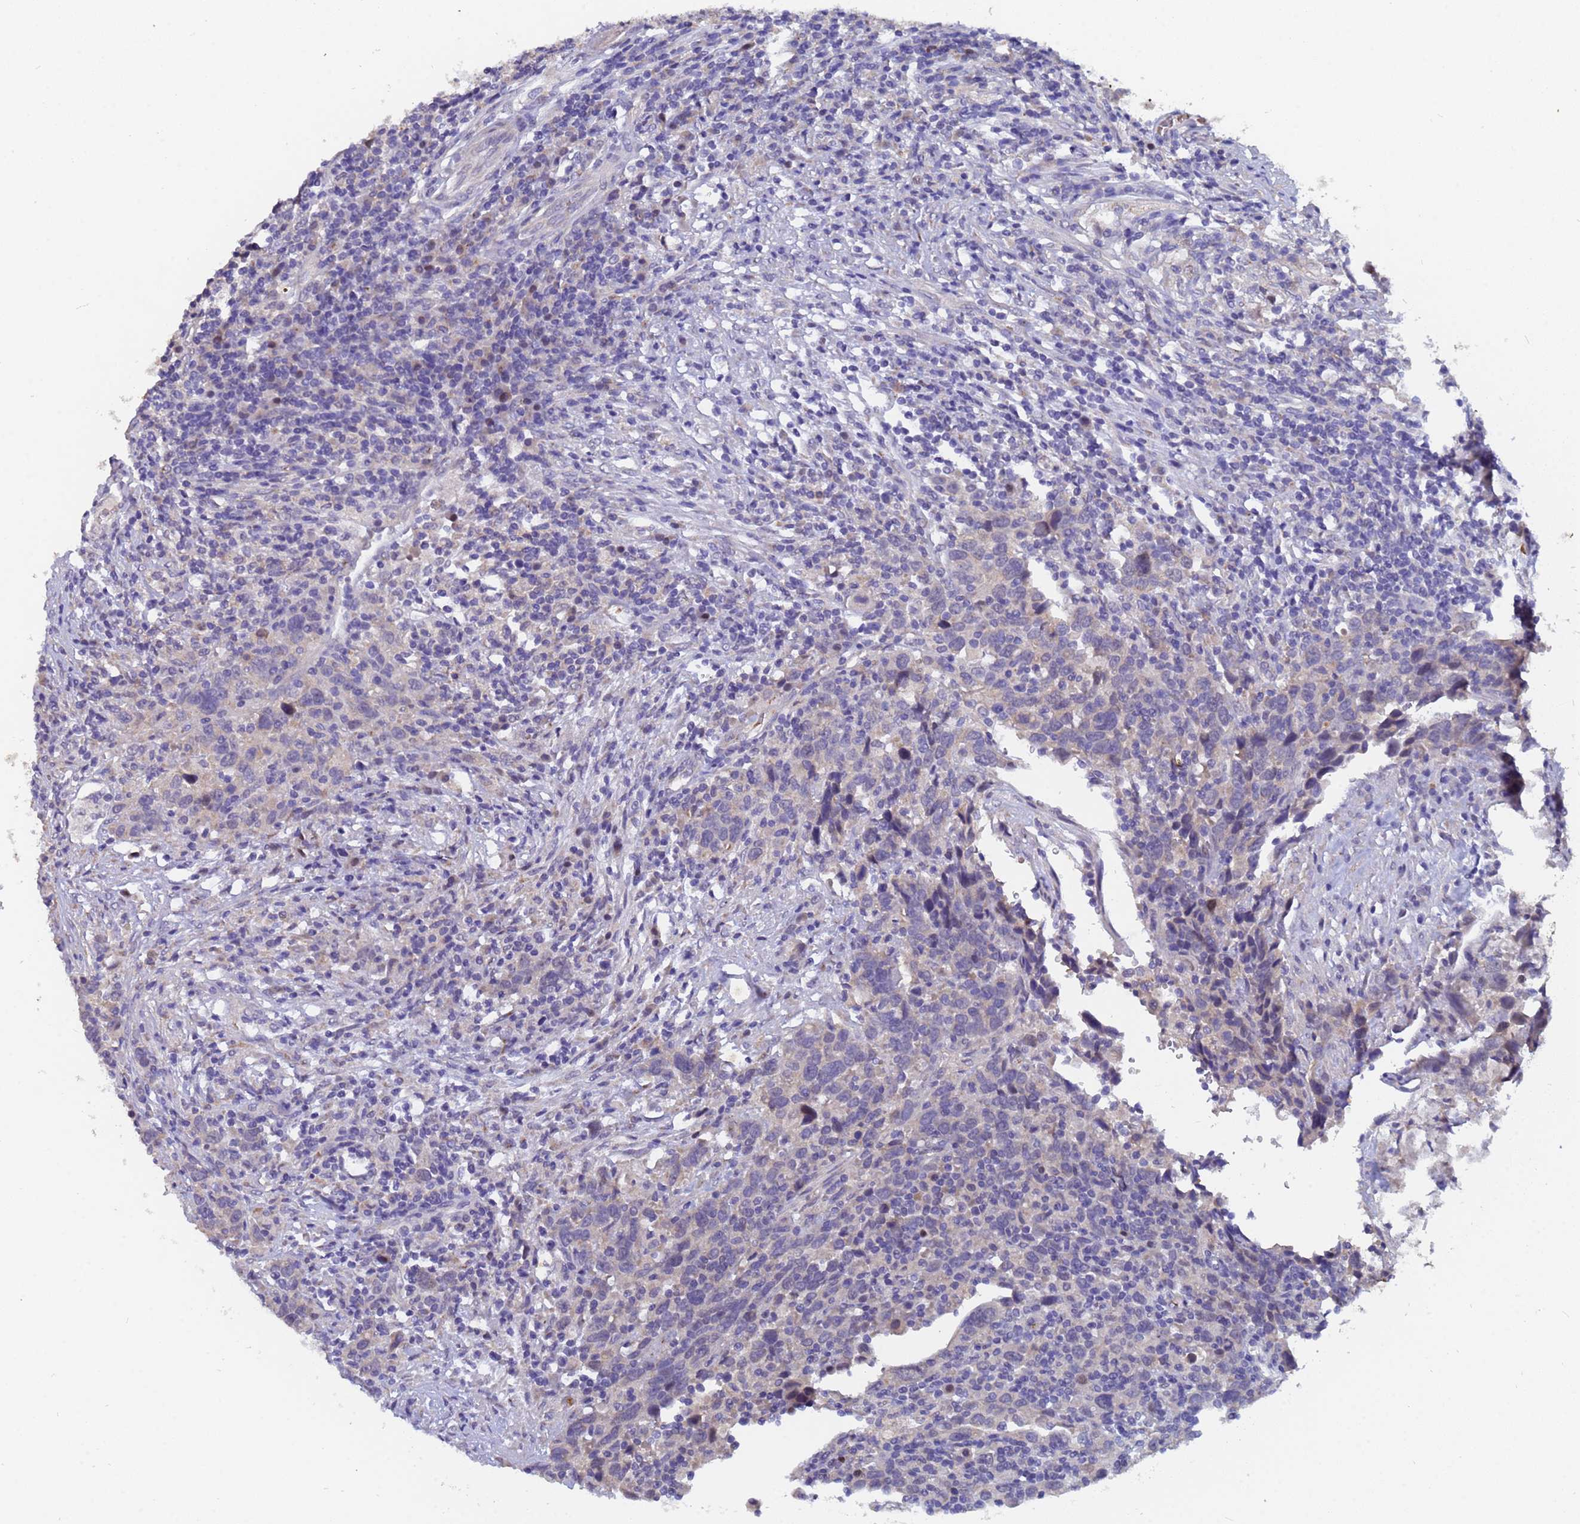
{"staining": {"intensity": "moderate", "quantity": "<25%", "location": "nuclear"}, "tissue": "urothelial cancer", "cell_type": "Tumor cells", "image_type": "cancer", "snomed": [{"axis": "morphology", "description": "Urothelial carcinoma, High grade"}, {"axis": "topography", "description": "Urinary bladder"}], "caption": "Protein analysis of urothelial carcinoma (high-grade) tissue displays moderate nuclear staining in approximately <25% of tumor cells.", "gene": "IHO1", "patient": {"sex": "male", "age": 61}}